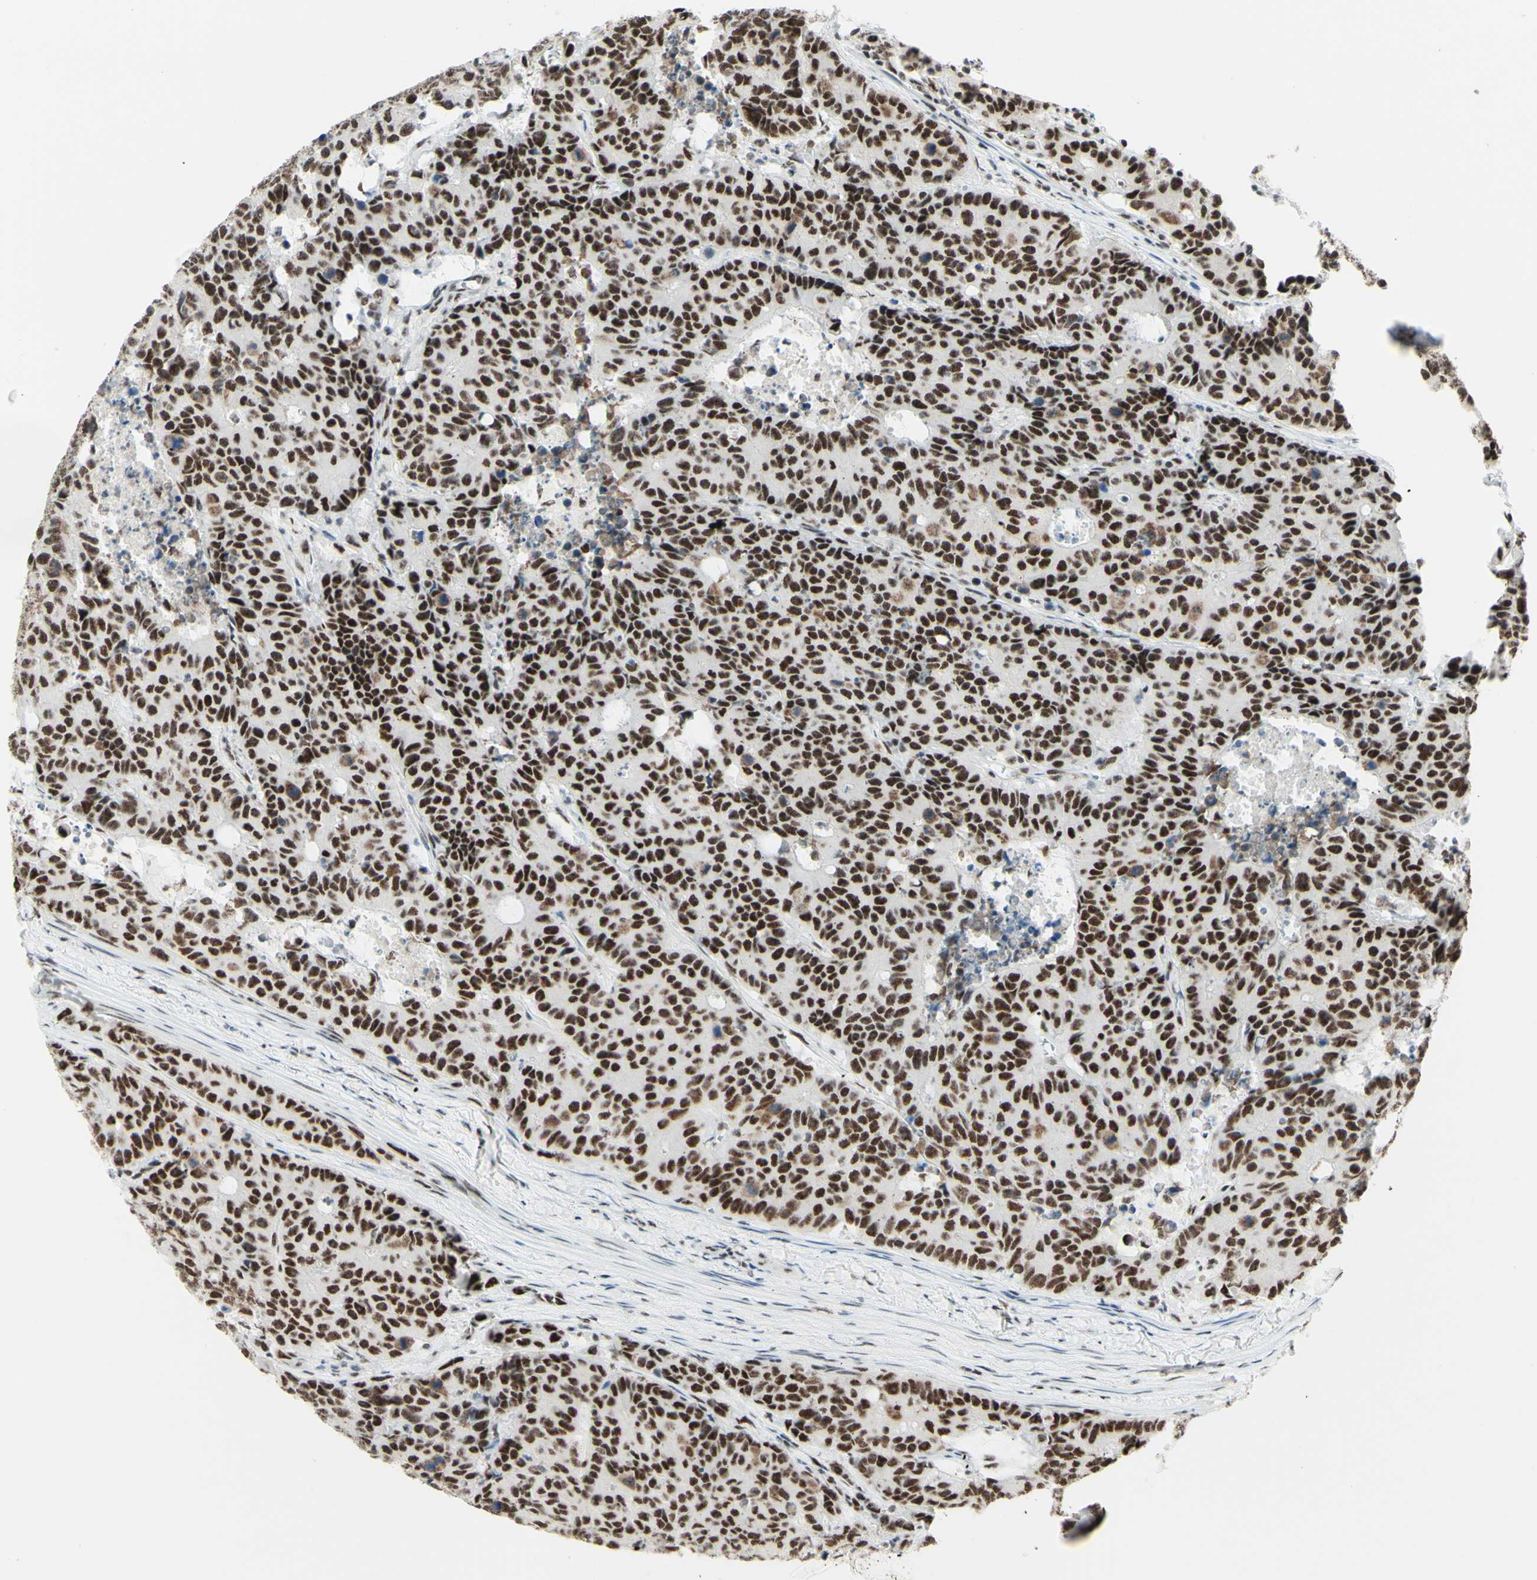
{"staining": {"intensity": "moderate", "quantity": ">75%", "location": "nuclear"}, "tissue": "colorectal cancer", "cell_type": "Tumor cells", "image_type": "cancer", "snomed": [{"axis": "morphology", "description": "Adenocarcinoma, NOS"}, {"axis": "topography", "description": "Colon"}], "caption": "A photomicrograph showing moderate nuclear expression in approximately >75% of tumor cells in adenocarcinoma (colorectal), as visualized by brown immunohistochemical staining.", "gene": "WTAP", "patient": {"sex": "female", "age": 86}}